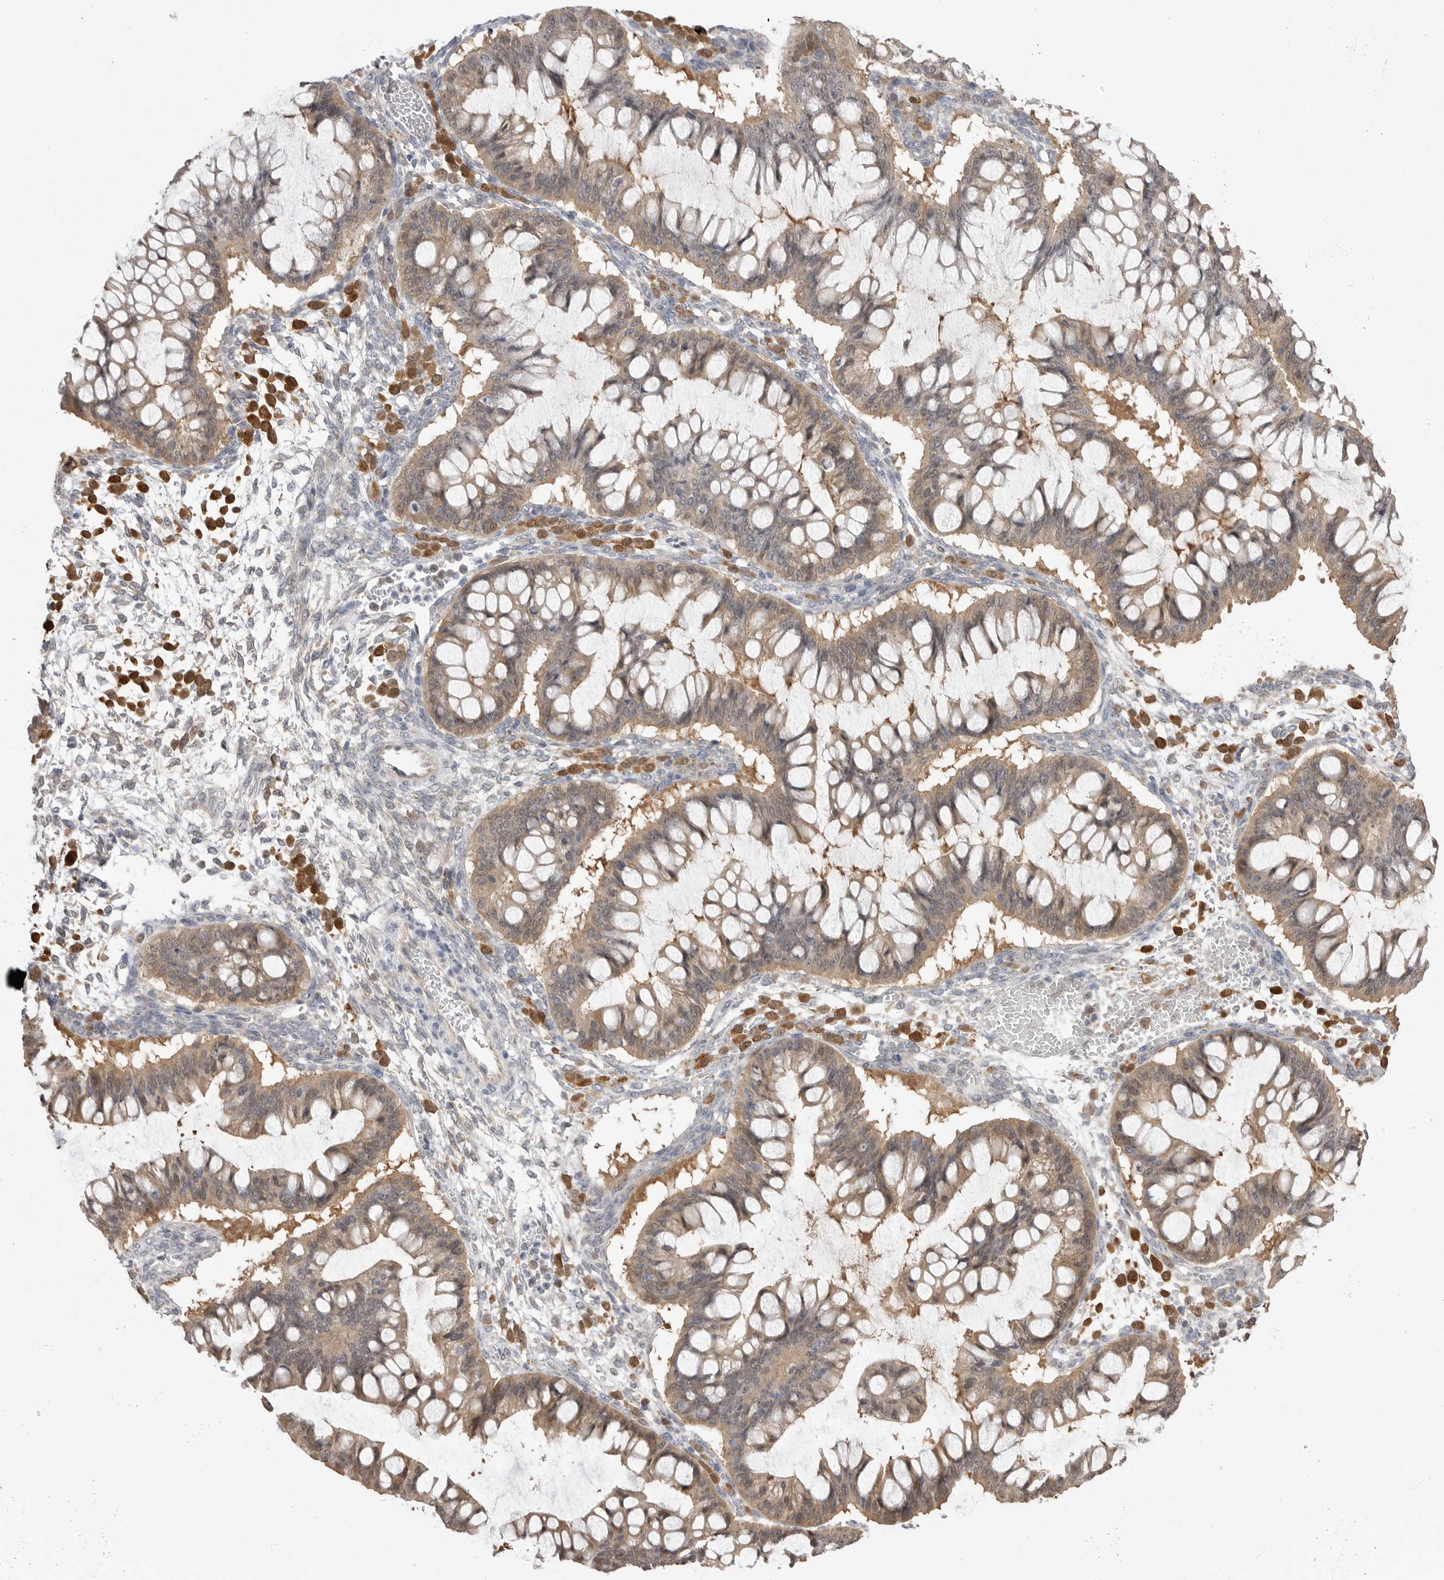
{"staining": {"intensity": "weak", "quantity": ">75%", "location": "cytoplasmic/membranous"}, "tissue": "ovarian cancer", "cell_type": "Tumor cells", "image_type": "cancer", "snomed": [{"axis": "morphology", "description": "Cystadenocarcinoma, mucinous, NOS"}, {"axis": "topography", "description": "Ovary"}], "caption": "Protein expression analysis of human mucinous cystadenocarcinoma (ovarian) reveals weak cytoplasmic/membranous expression in approximately >75% of tumor cells.", "gene": "KYAT3", "patient": {"sex": "female", "age": 73}}